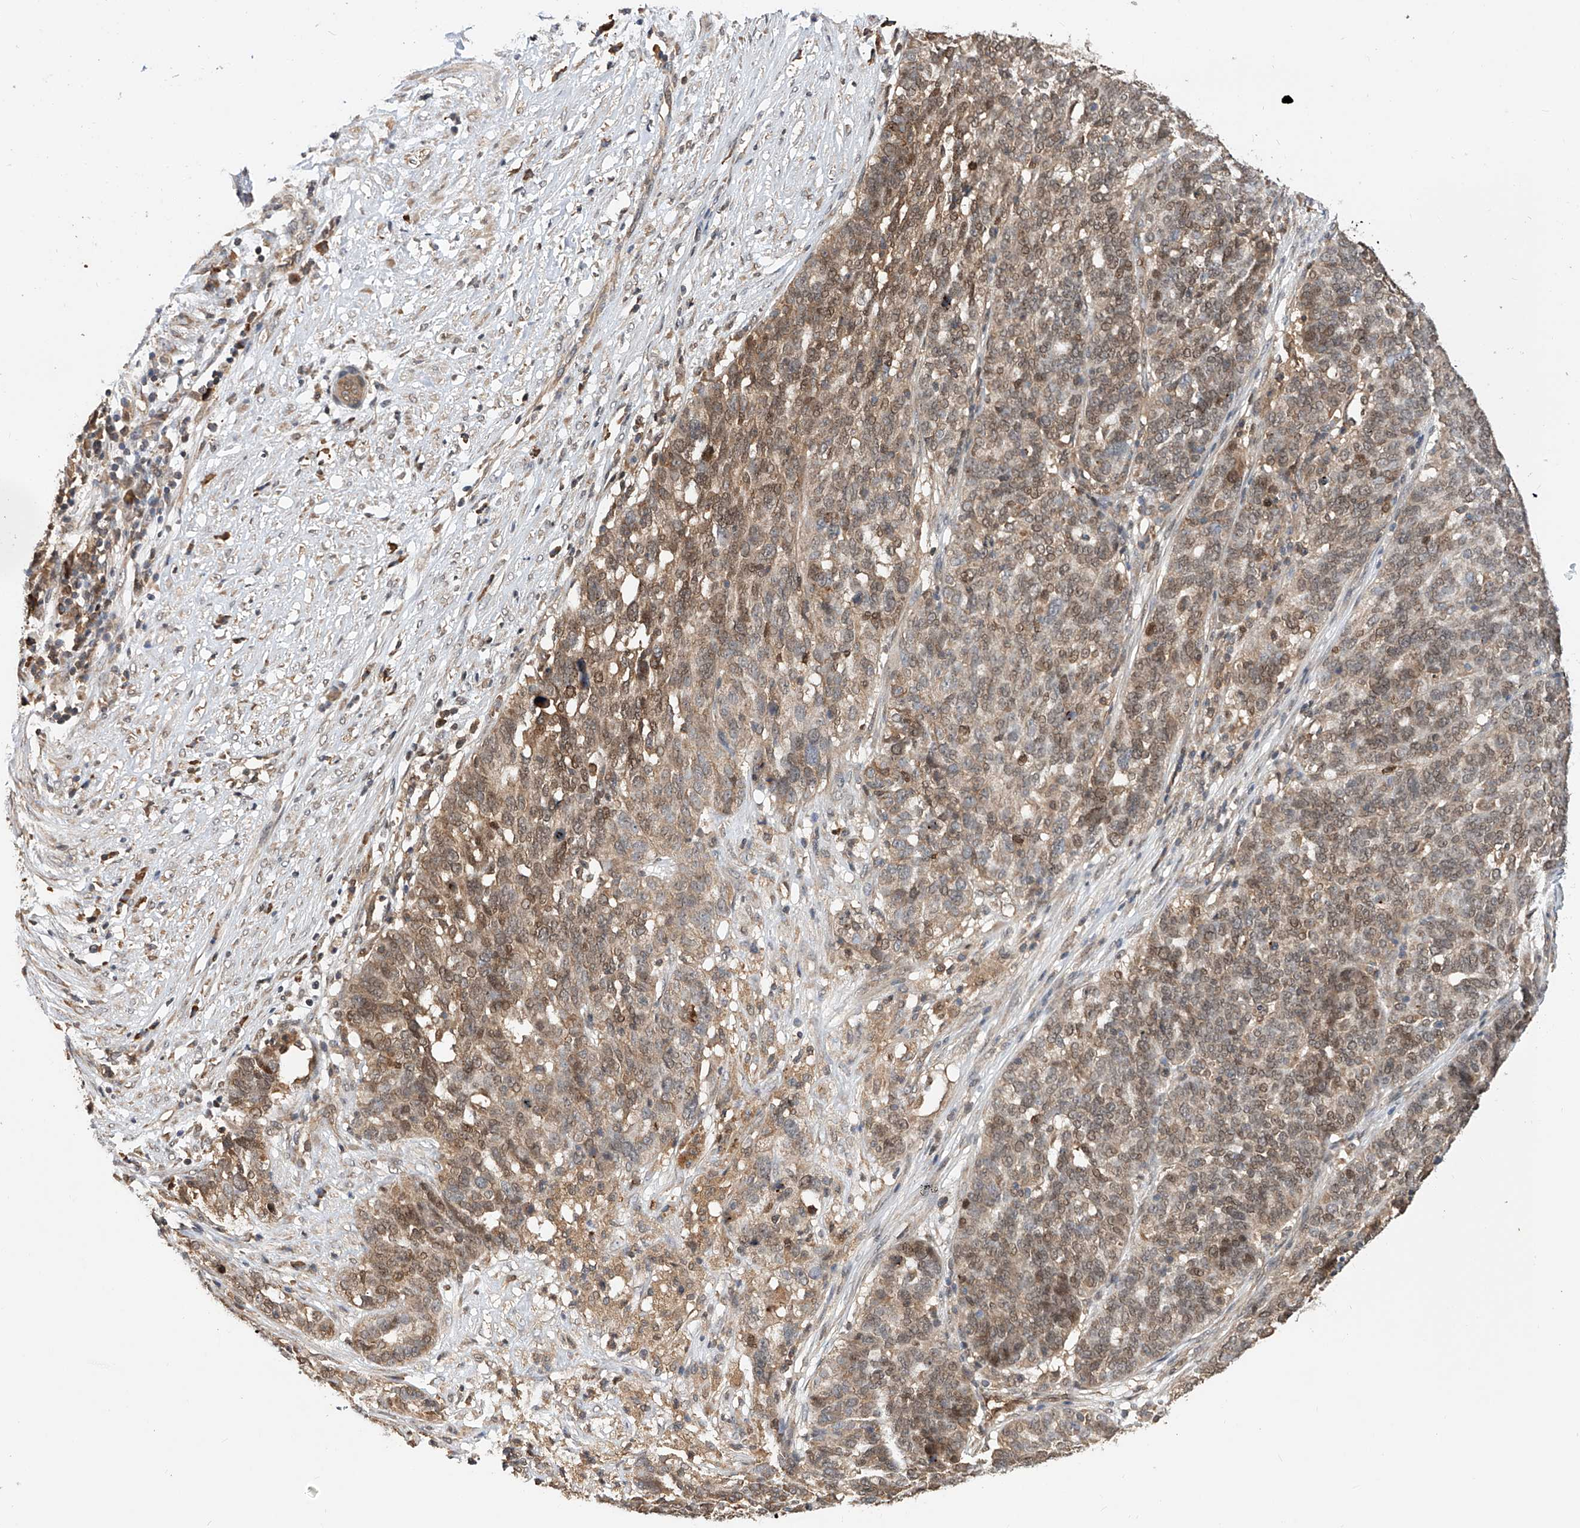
{"staining": {"intensity": "moderate", "quantity": ">75%", "location": "cytoplasmic/membranous,nuclear"}, "tissue": "ovarian cancer", "cell_type": "Tumor cells", "image_type": "cancer", "snomed": [{"axis": "morphology", "description": "Cystadenocarcinoma, serous, NOS"}, {"axis": "topography", "description": "Ovary"}], "caption": "Immunohistochemical staining of human ovarian cancer (serous cystadenocarcinoma) demonstrates medium levels of moderate cytoplasmic/membranous and nuclear staining in approximately >75% of tumor cells. (brown staining indicates protein expression, while blue staining denotes nuclei).", "gene": "RILPL2", "patient": {"sex": "female", "age": 59}}